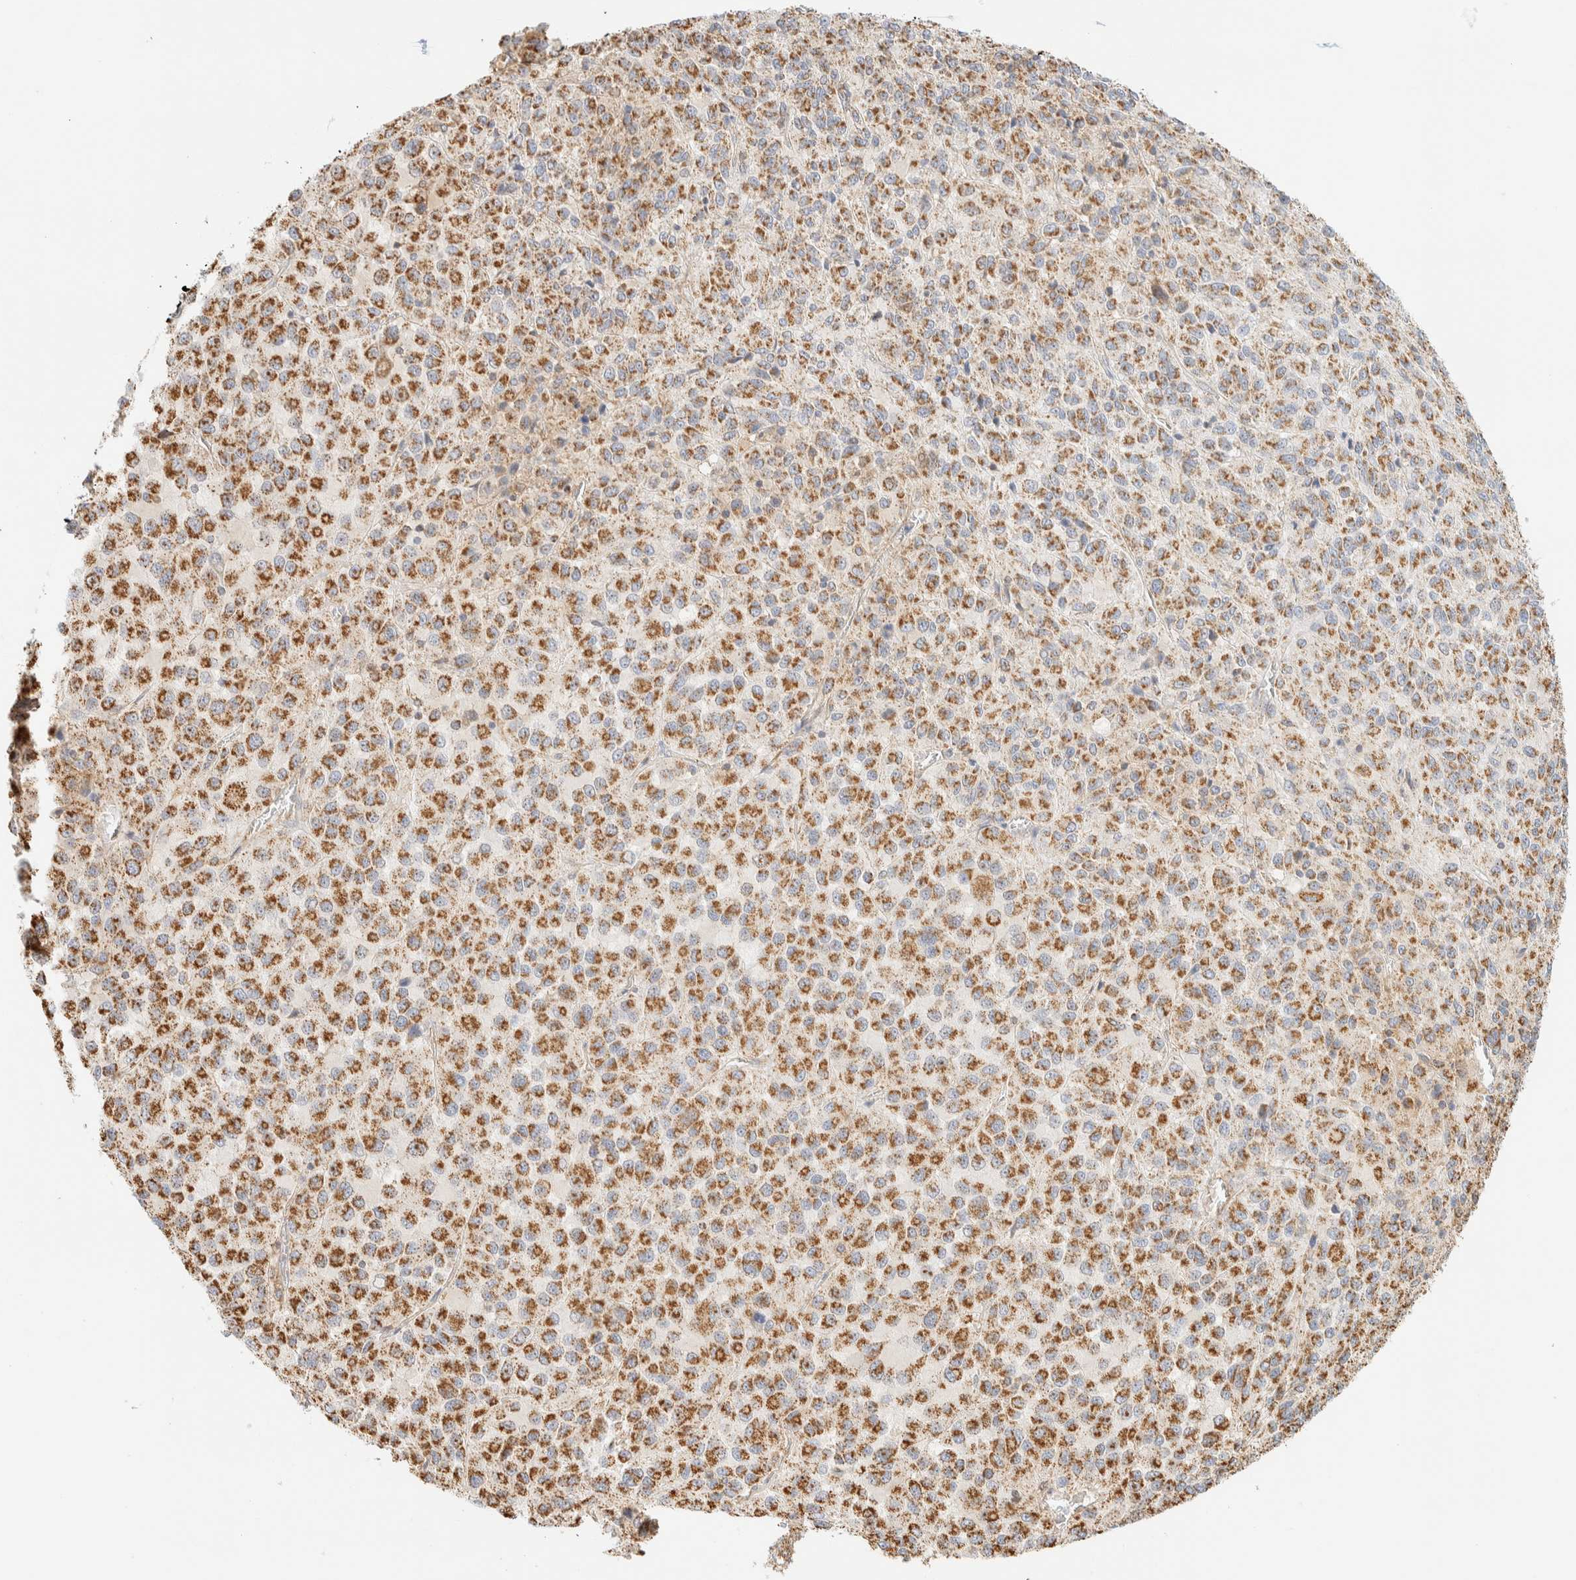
{"staining": {"intensity": "strong", "quantity": ">75%", "location": "cytoplasmic/membranous"}, "tissue": "melanoma", "cell_type": "Tumor cells", "image_type": "cancer", "snomed": [{"axis": "morphology", "description": "Malignant melanoma, Metastatic site"}, {"axis": "topography", "description": "Lung"}], "caption": "Strong cytoplasmic/membranous expression is identified in approximately >75% of tumor cells in malignant melanoma (metastatic site).", "gene": "APBB2", "patient": {"sex": "male", "age": 64}}